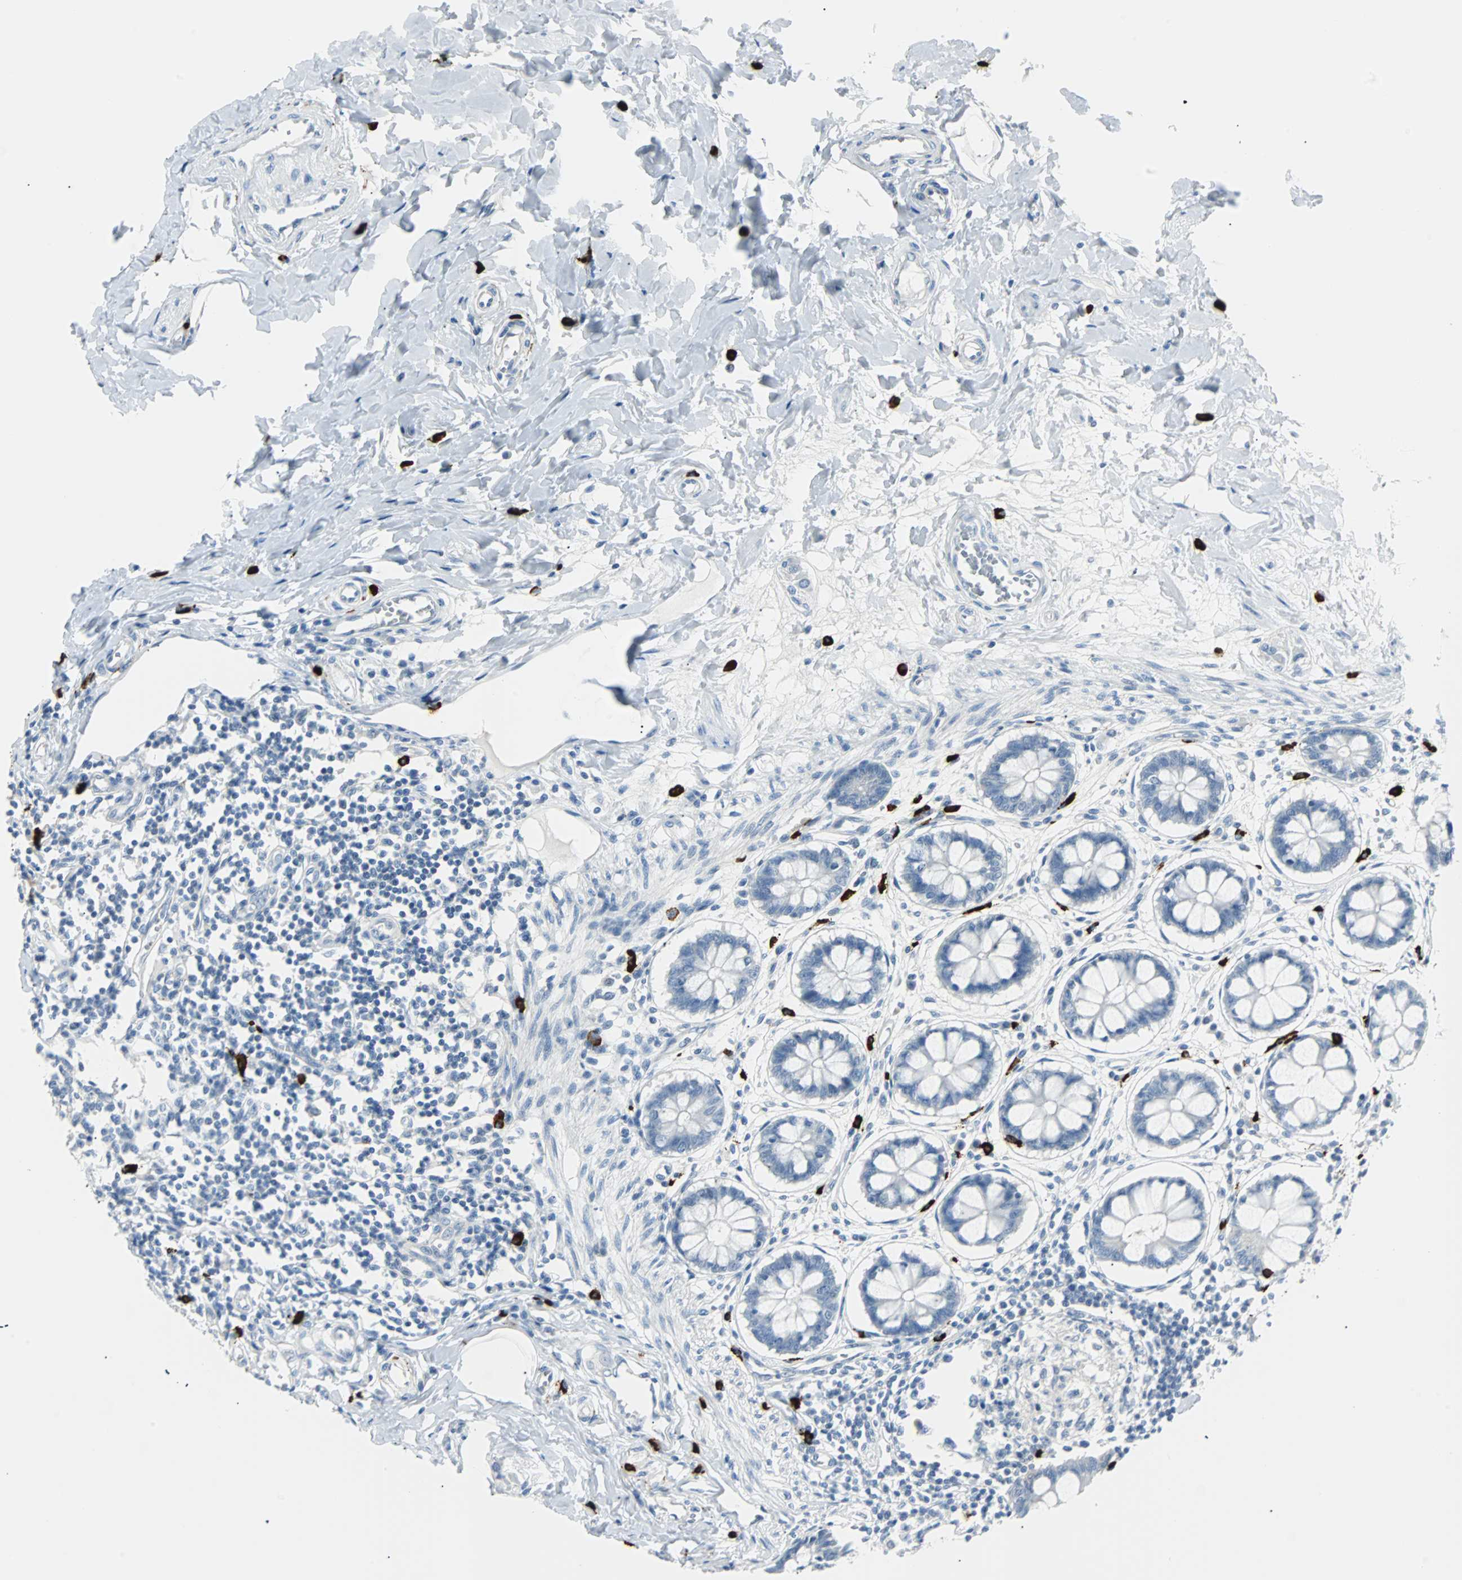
{"staining": {"intensity": "negative", "quantity": "none", "location": "none"}, "tissue": "colon", "cell_type": "Endothelial cells", "image_type": "normal", "snomed": [{"axis": "morphology", "description": "Normal tissue, NOS"}, {"axis": "morphology", "description": "Adenocarcinoma, NOS"}, {"axis": "topography", "description": "Colon"}, {"axis": "topography", "description": "Peripheral nerve tissue"}], "caption": "Colon stained for a protein using immunohistochemistry (IHC) displays no staining endothelial cells.", "gene": "RASA1", "patient": {"sex": "male", "age": 14}}